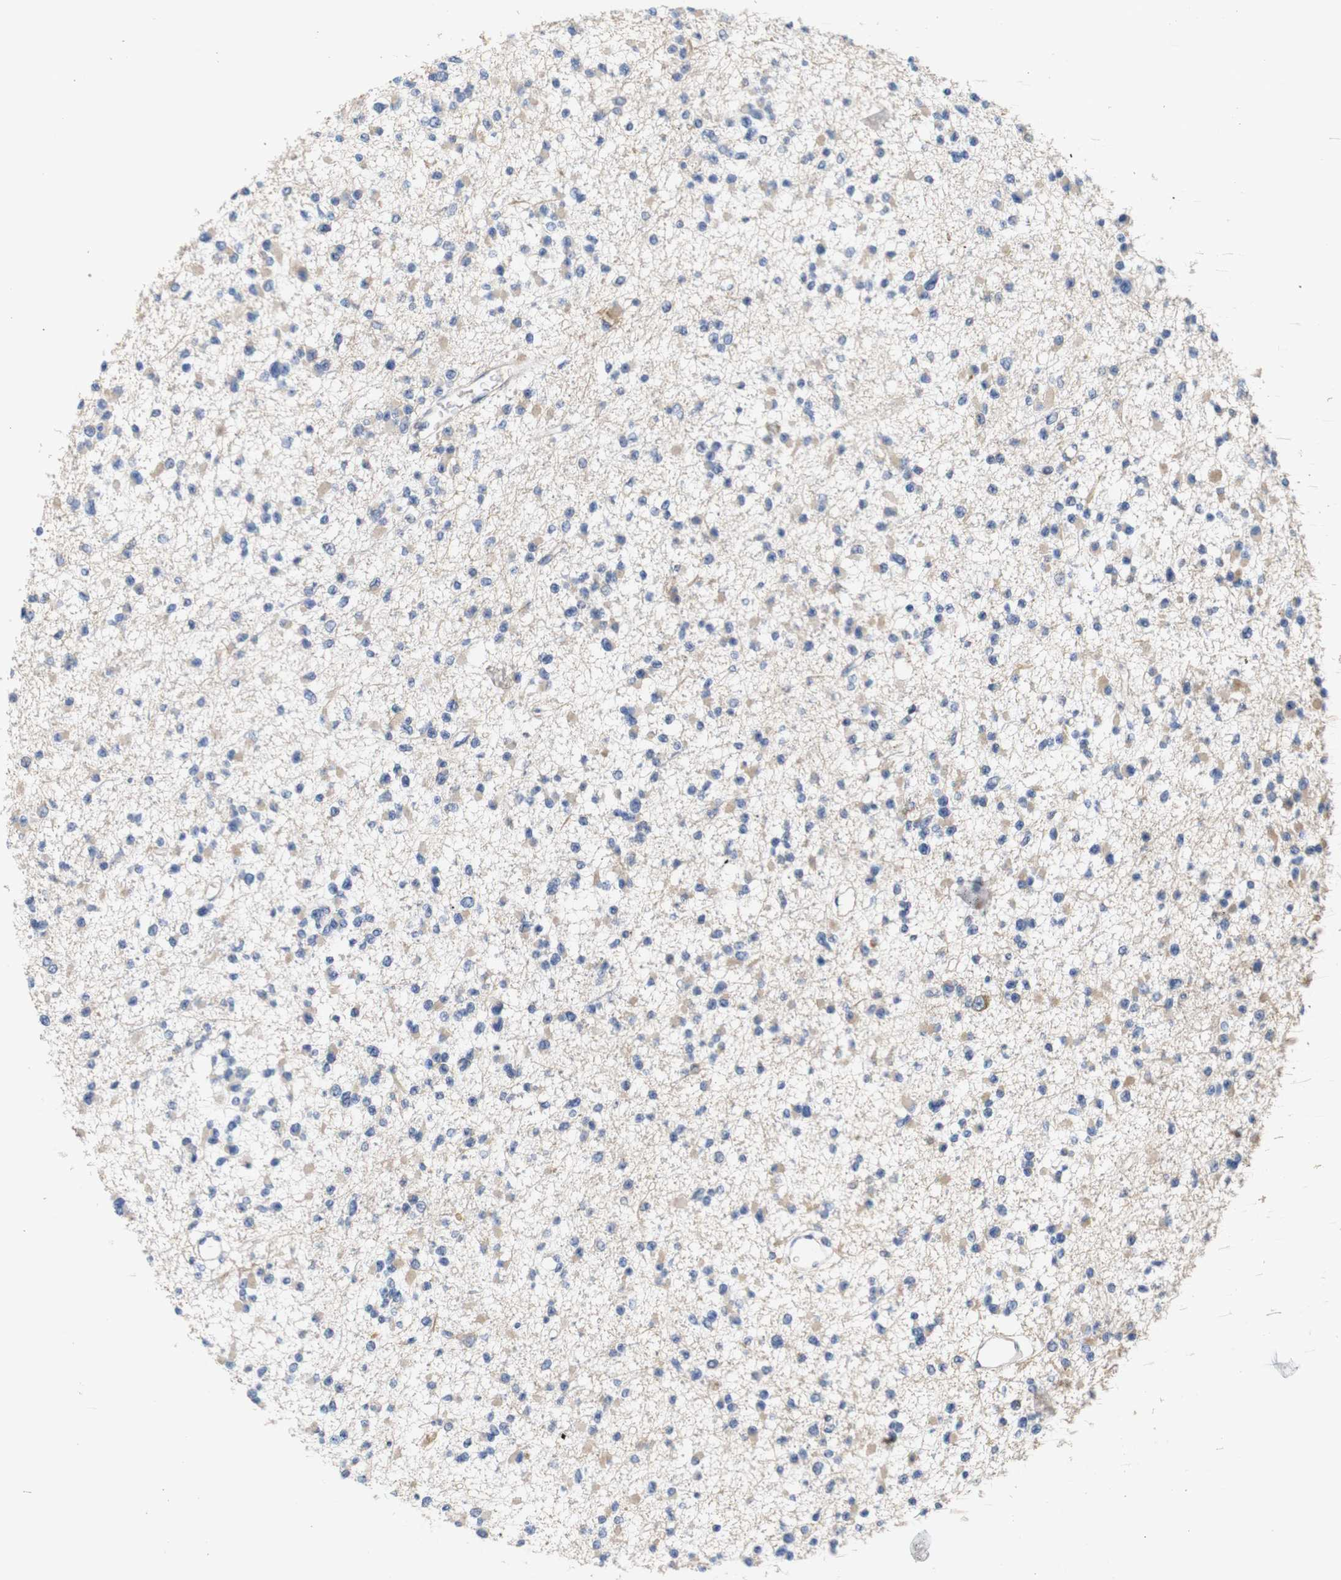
{"staining": {"intensity": "weak", "quantity": "25%-75%", "location": "cytoplasmic/membranous"}, "tissue": "glioma", "cell_type": "Tumor cells", "image_type": "cancer", "snomed": [{"axis": "morphology", "description": "Glioma, malignant, Low grade"}, {"axis": "topography", "description": "Brain"}], "caption": "IHC image of glioma stained for a protein (brown), which demonstrates low levels of weak cytoplasmic/membranous positivity in approximately 25%-75% of tumor cells.", "gene": "TRIM5", "patient": {"sex": "female", "age": 22}}